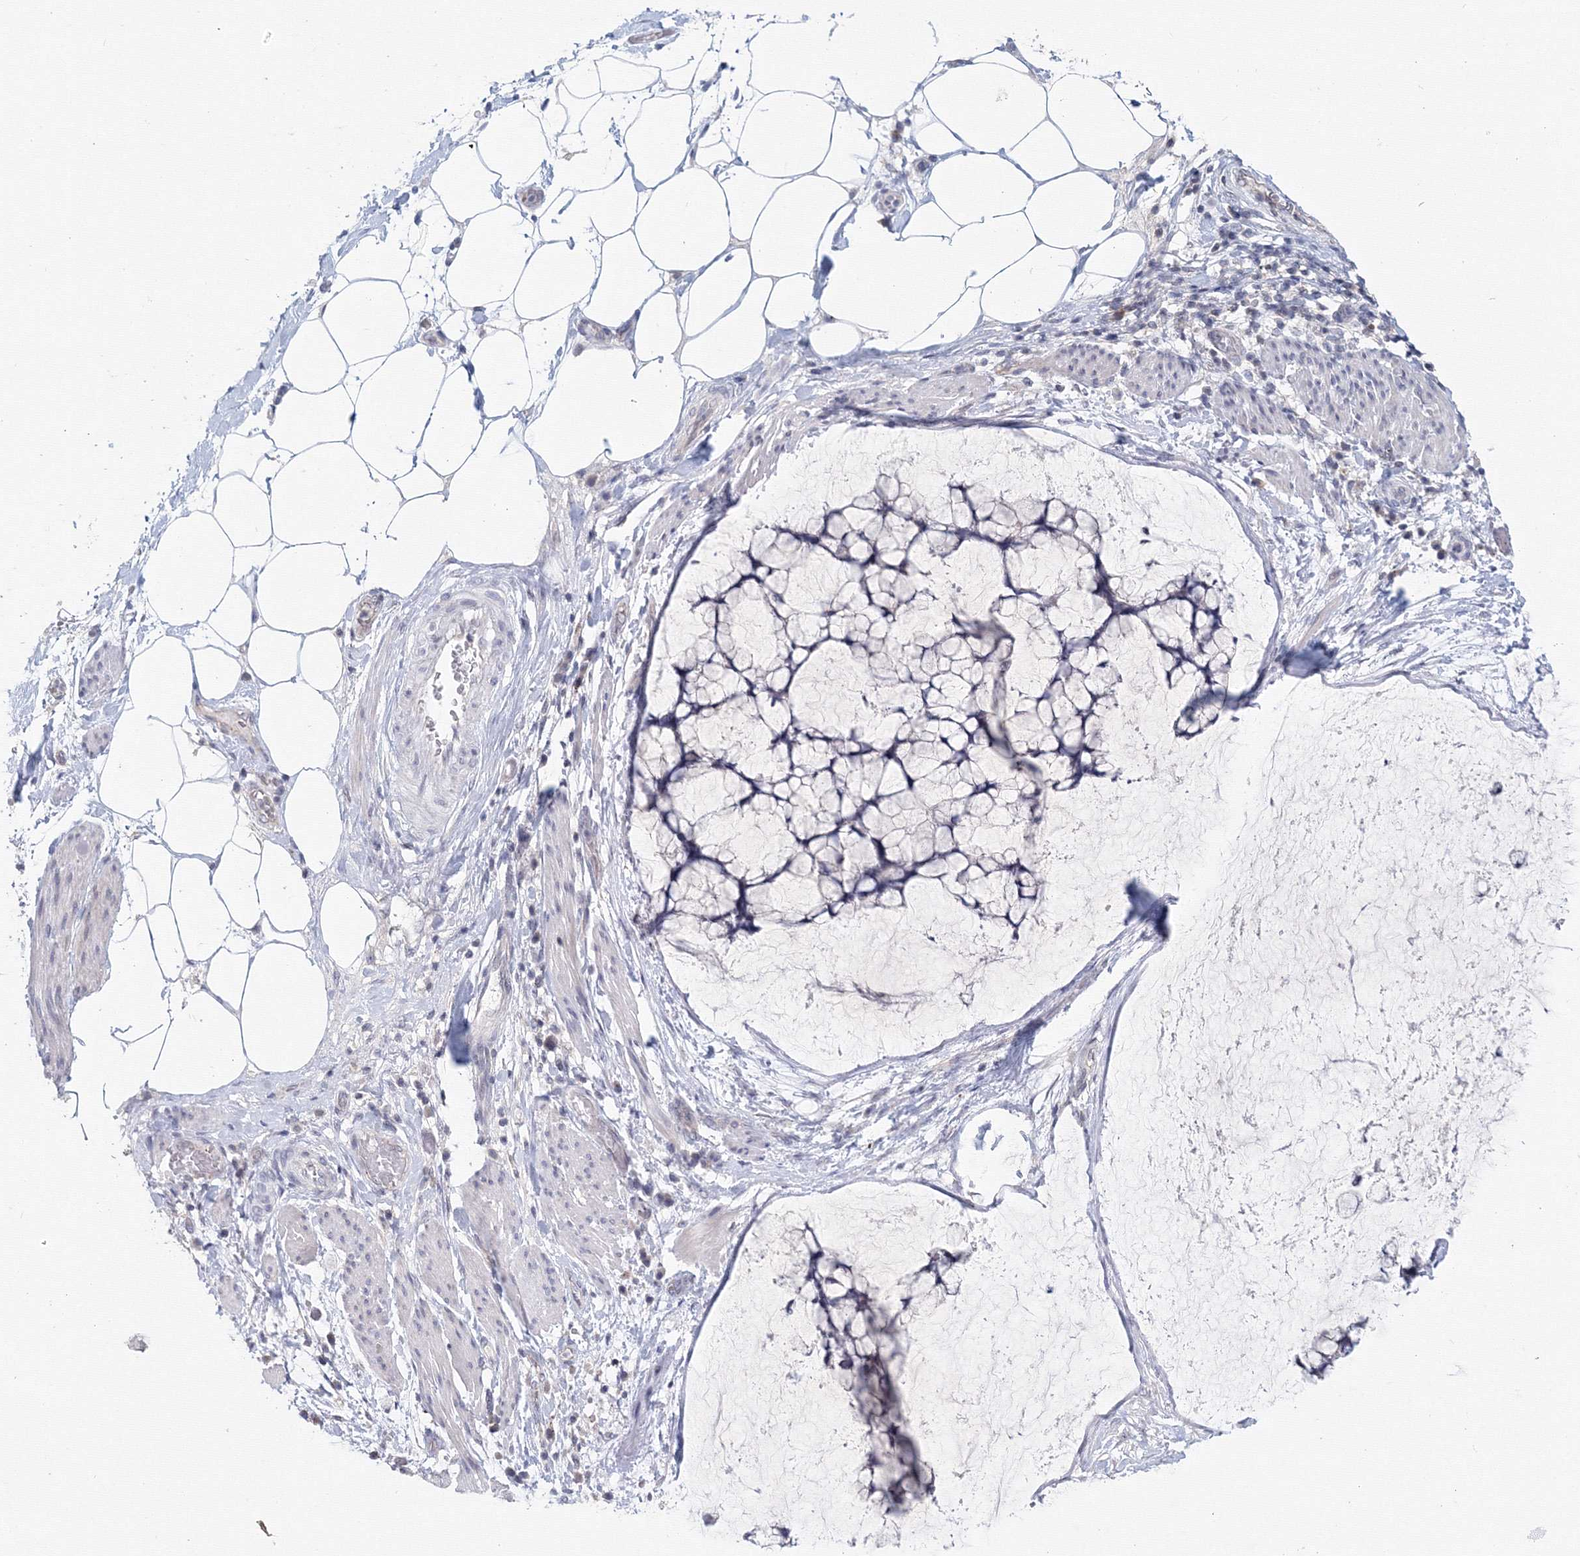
{"staining": {"intensity": "negative", "quantity": "none", "location": "none"}, "tissue": "ovarian cancer", "cell_type": "Tumor cells", "image_type": "cancer", "snomed": [{"axis": "morphology", "description": "Cystadenocarcinoma, mucinous, NOS"}, {"axis": "topography", "description": "Ovary"}], "caption": "The histopathology image exhibits no significant positivity in tumor cells of ovarian mucinous cystadenocarcinoma. The staining is performed using DAB brown chromogen with nuclei counter-stained in using hematoxylin.", "gene": "SLC7A7", "patient": {"sex": "female", "age": 42}}